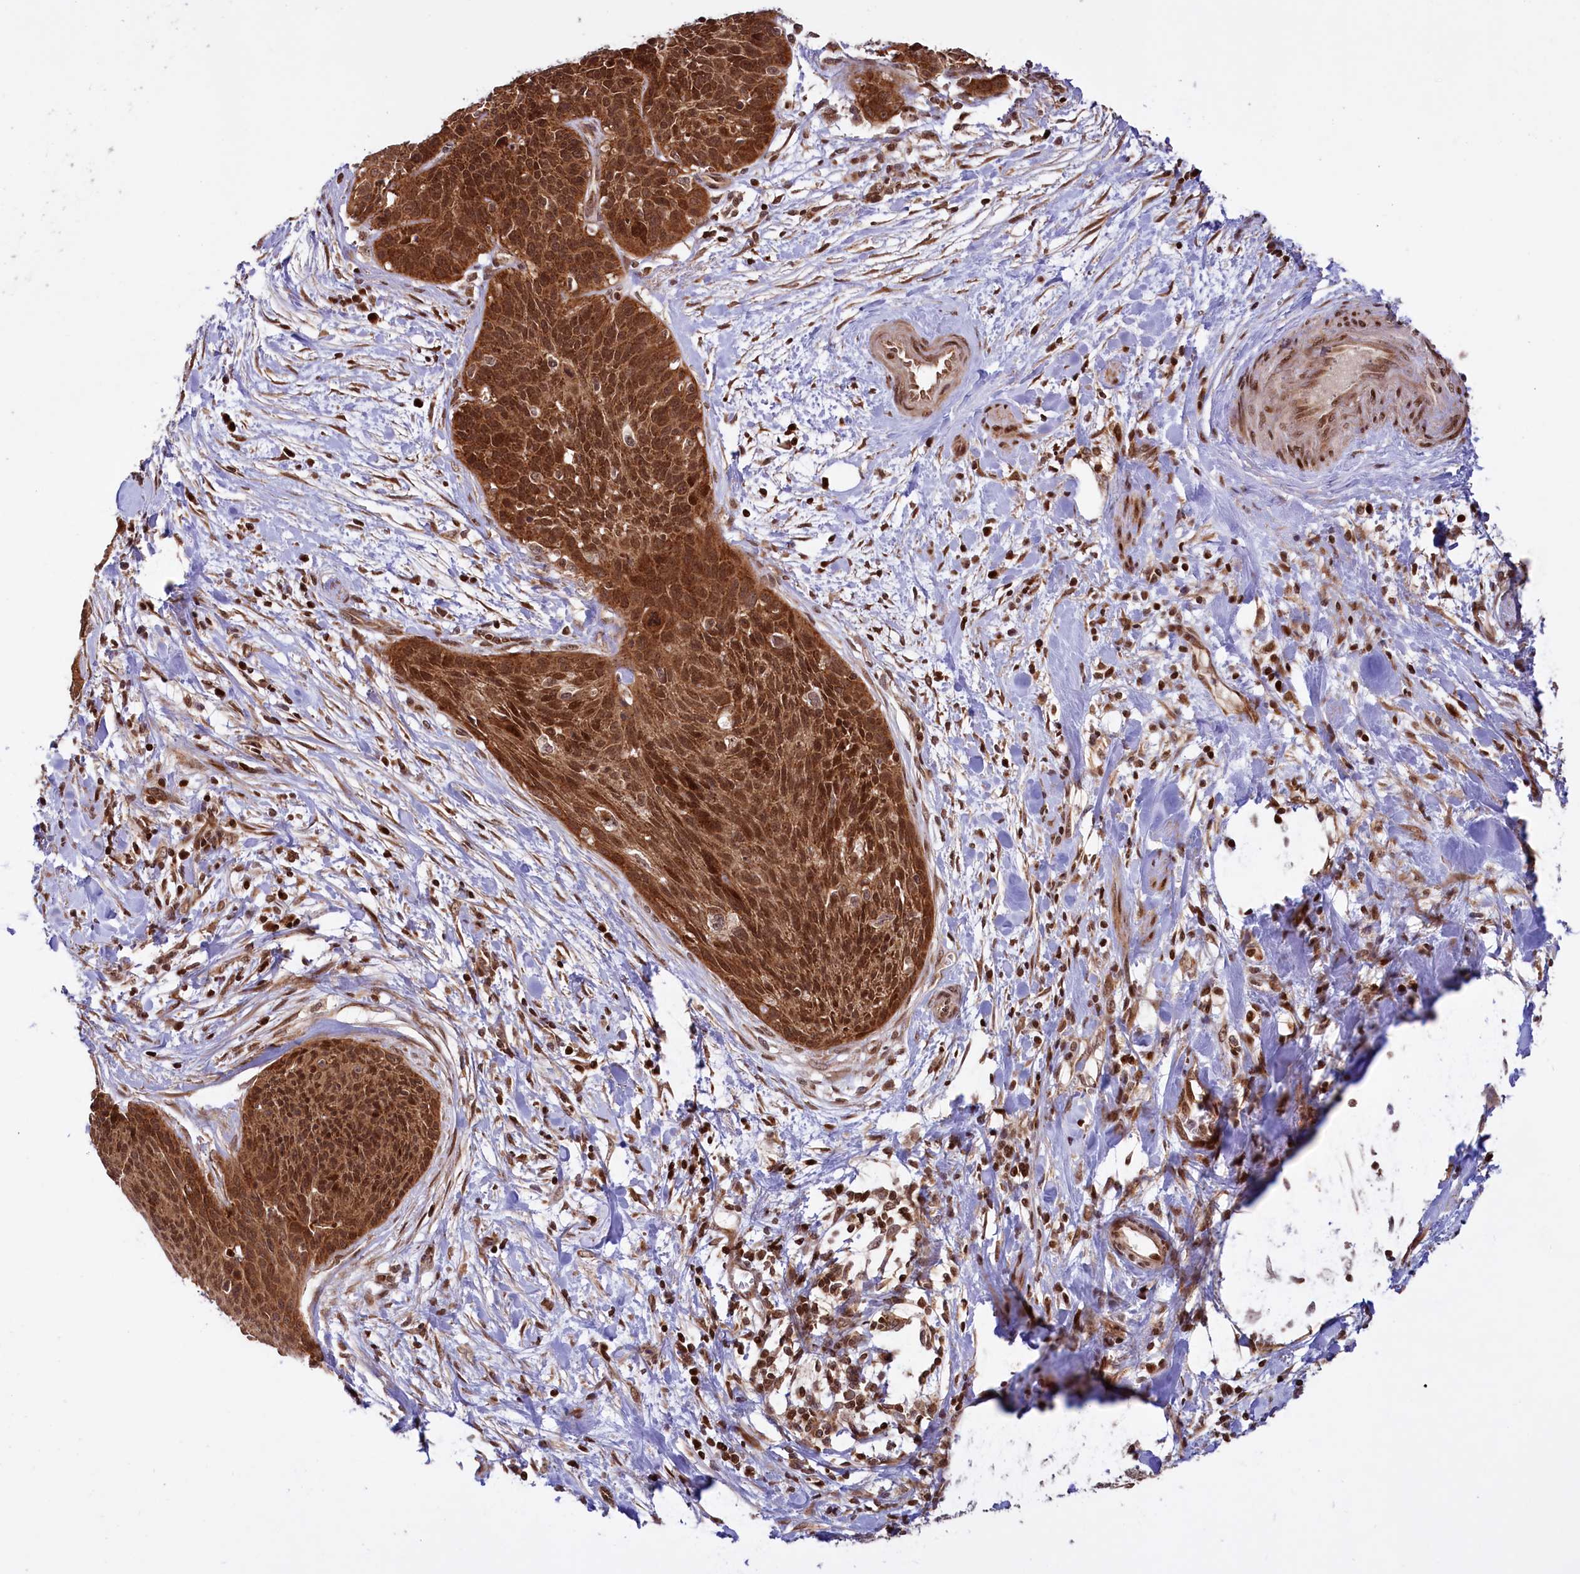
{"staining": {"intensity": "strong", "quantity": ">75%", "location": "cytoplasmic/membranous,nuclear"}, "tissue": "cervical cancer", "cell_type": "Tumor cells", "image_type": "cancer", "snomed": [{"axis": "morphology", "description": "Squamous cell carcinoma, NOS"}, {"axis": "topography", "description": "Cervix"}], "caption": "Immunohistochemical staining of cervical cancer demonstrates strong cytoplasmic/membranous and nuclear protein expression in about >75% of tumor cells.", "gene": "PHC3", "patient": {"sex": "female", "age": 55}}